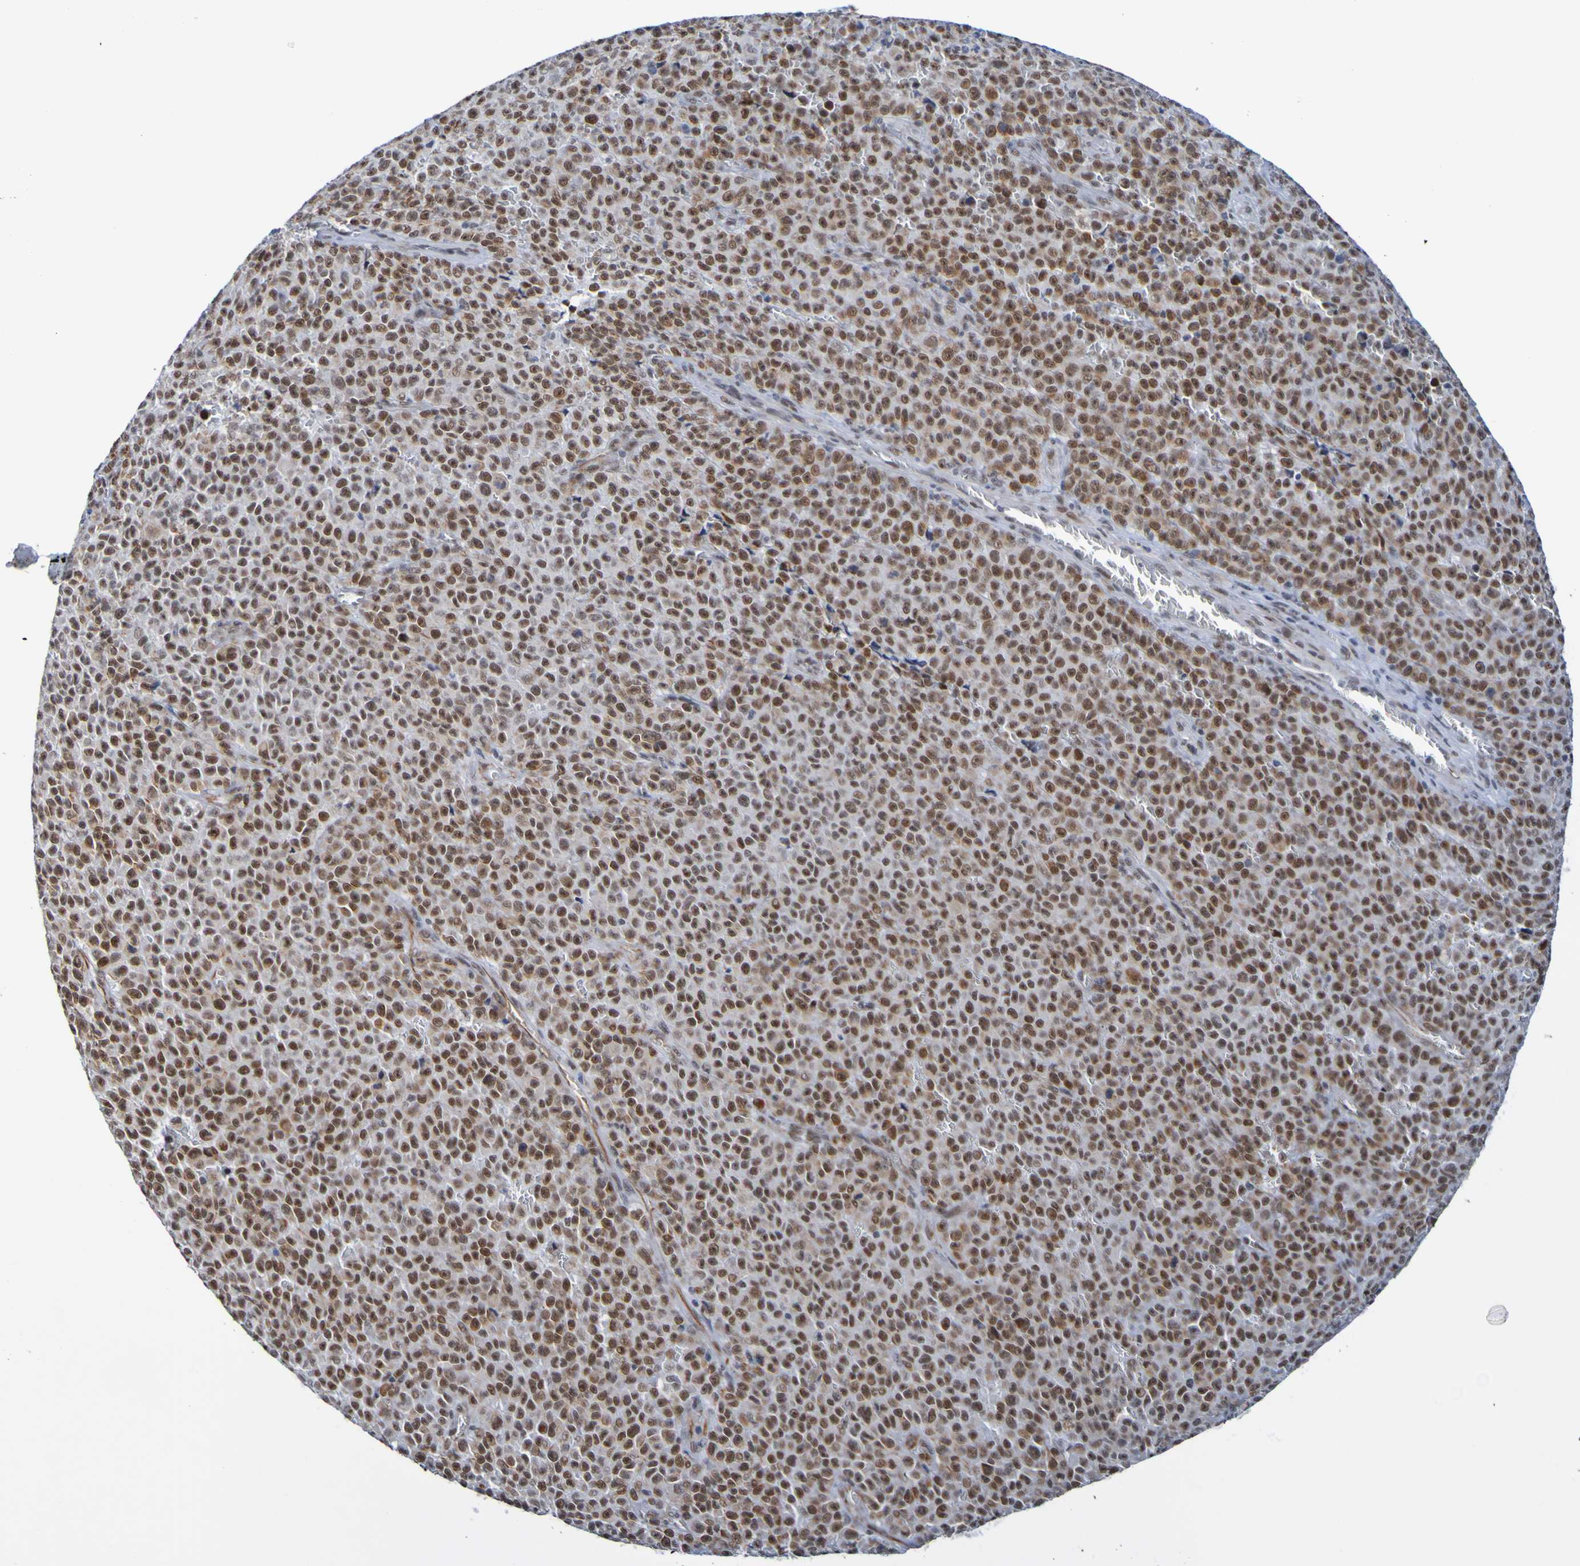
{"staining": {"intensity": "moderate", "quantity": ">75%", "location": "nuclear"}, "tissue": "melanoma", "cell_type": "Tumor cells", "image_type": "cancer", "snomed": [{"axis": "morphology", "description": "Malignant melanoma, NOS"}, {"axis": "topography", "description": "Skin"}], "caption": "Immunohistochemical staining of melanoma demonstrates medium levels of moderate nuclear positivity in approximately >75% of tumor cells. (brown staining indicates protein expression, while blue staining denotes nuclei).", "gene": "CDC5L", "patient": {"sex": "female", "age": 82}}